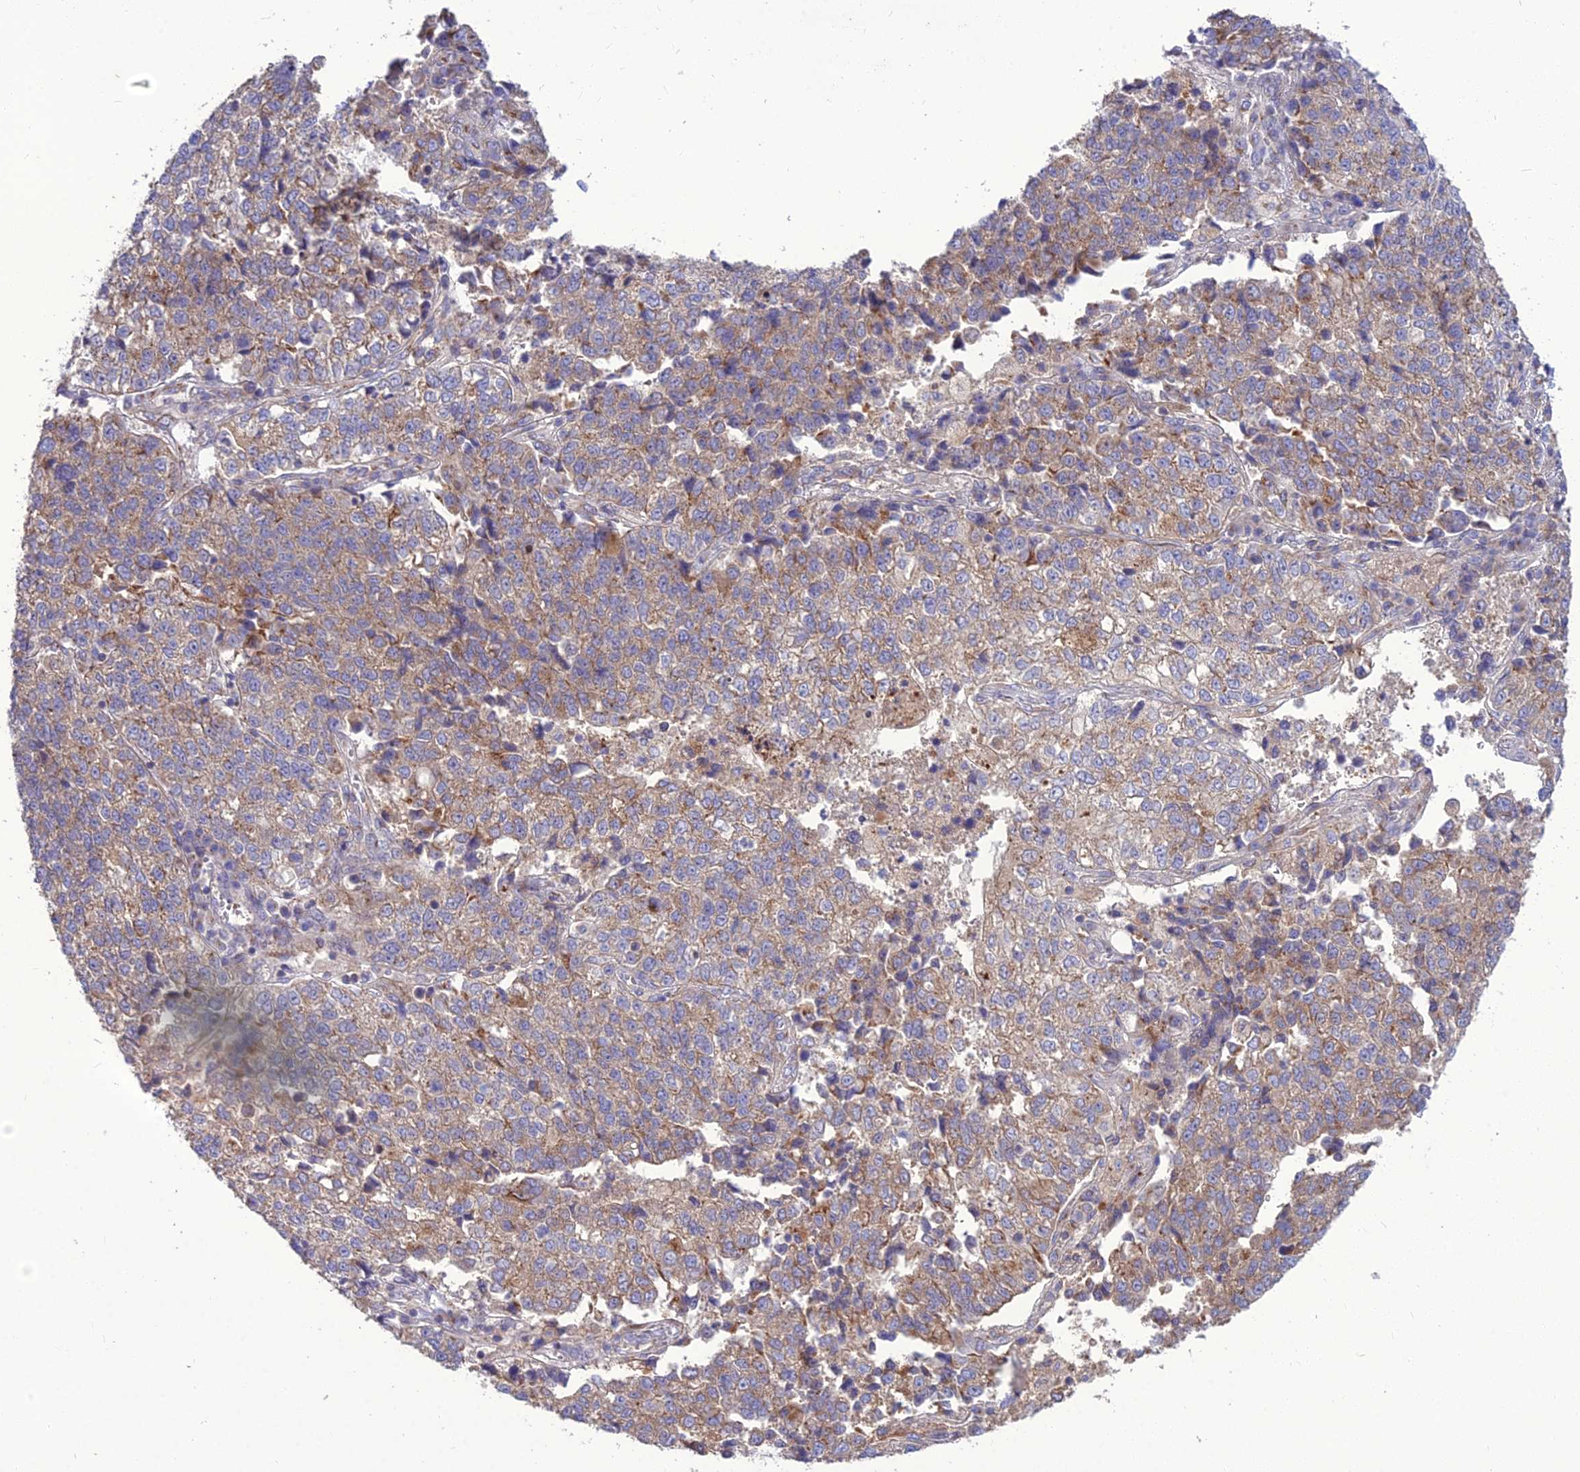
{"staining": {"intensity": "moderate", "quantity": "25%-75%", "location": "cytoplasmic/membranous"}, "tissue": "lung cancer", "cell_type": "Tumor cells", "image_type": "cancer", "snomed": [{"axis": "morphology", "description": "Adenocarcinoma, NOS"}, {"axis": "topography", "description": "Lung"}], "caption": "The photomicrograph exhibits immunohistochemical staining of lung cancer (adenocarcinoma). There is moderate cytoplasmic/membranous staining is seen in approximately 25%-75% of tumor cells.", "gene": "SPRYD7", "patient": {"sex": "male", "age": 49}}